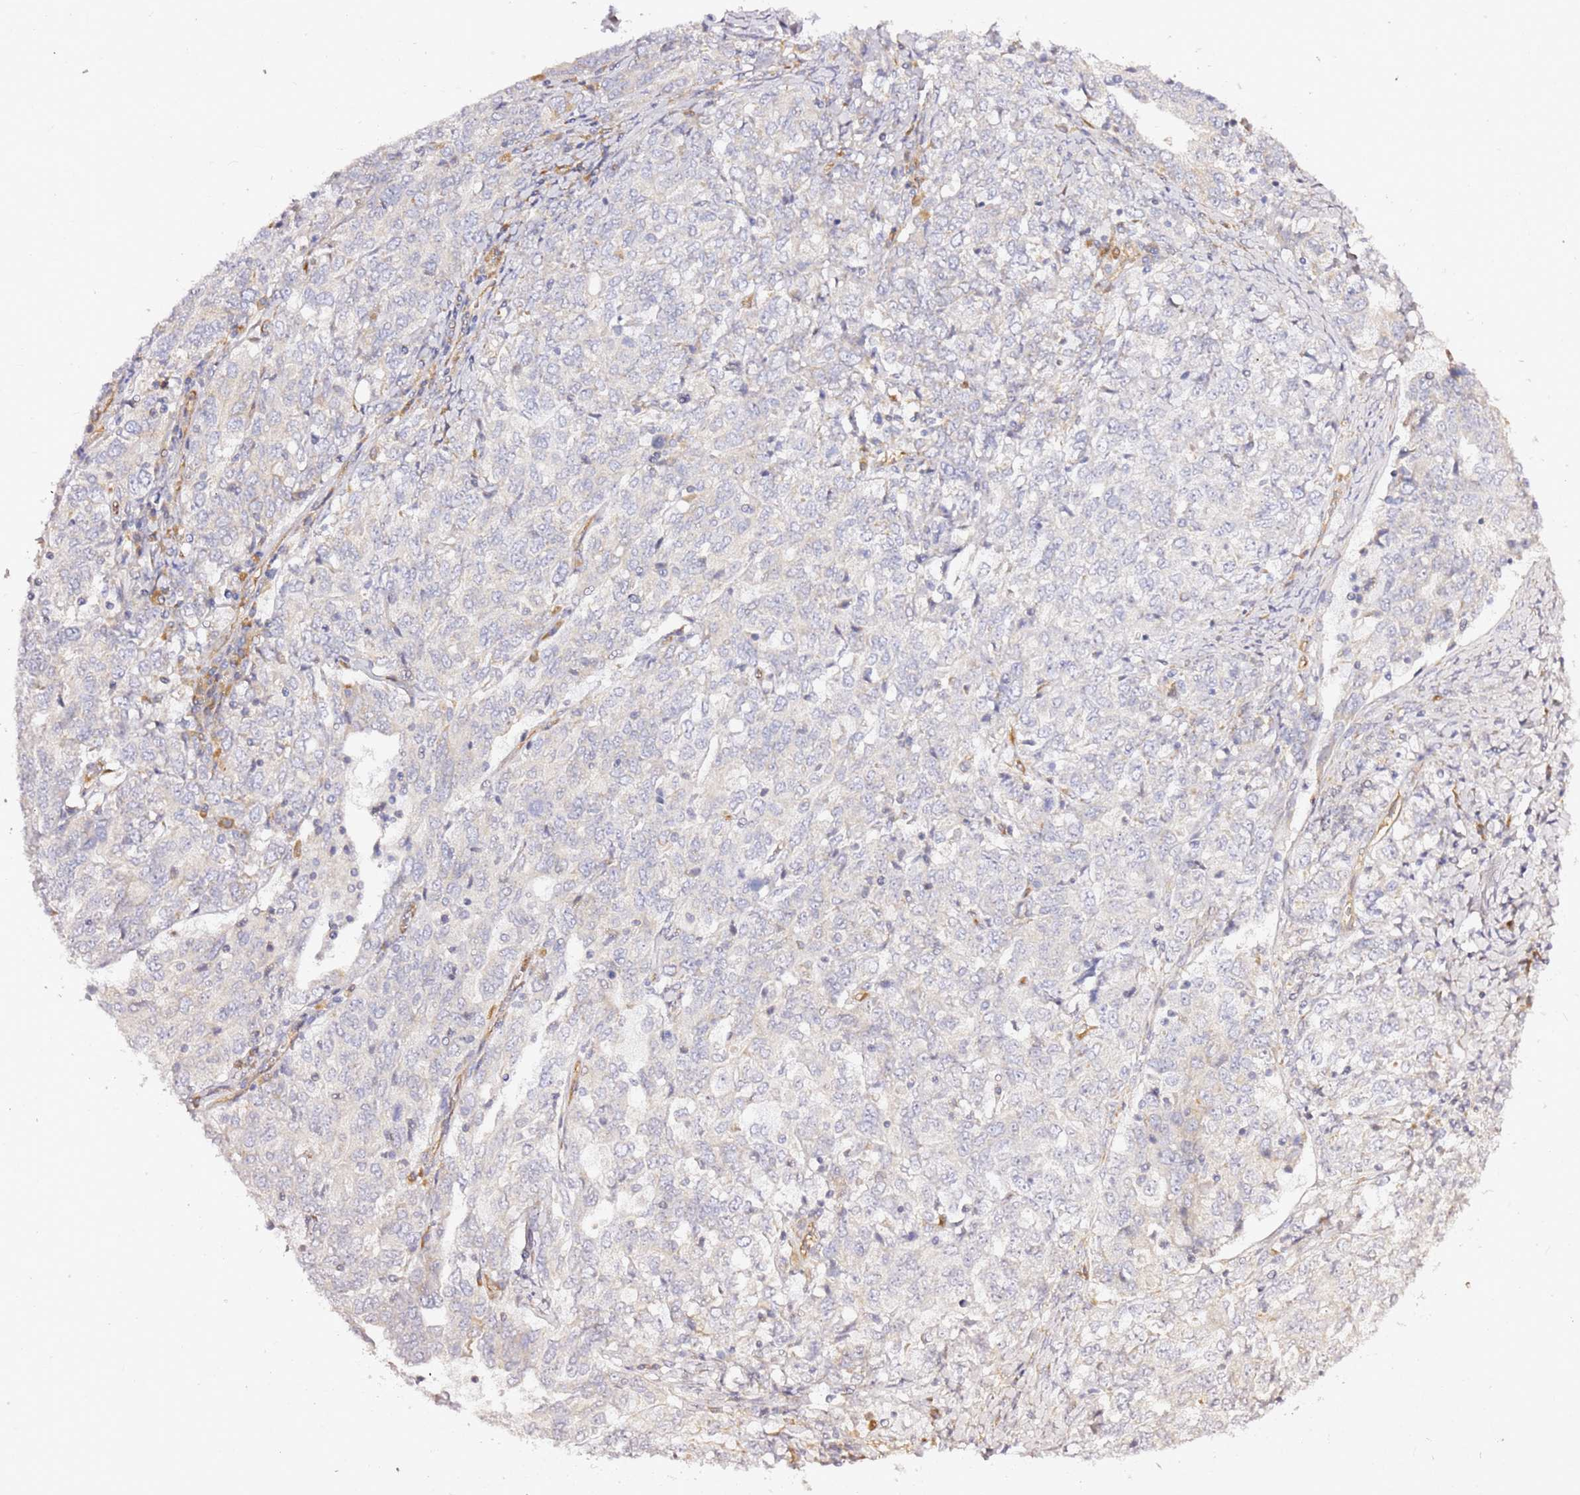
{"staining": {"intensity": "weak", "quantity": "<25%", "location": "cytoplasmic/membranous"}, "tissue": "ovarian cancer", "cell_type": "Tumor cells", "image_type": "cancer", "snomed": [{"axis": "morphology", "description": "Carcinoma, endometroid"}, {"axis": "topography", "description": "Ovary"}], "caption": "Immunohistochemistry of human ovarian cancer exhibits no staining in tumor cells. (Brightfield microscopy of DAB immunohistochemistry (IHC) at high magnification).", "gene": "KIF7", "patient": {"sex": "female", "age": 62}}